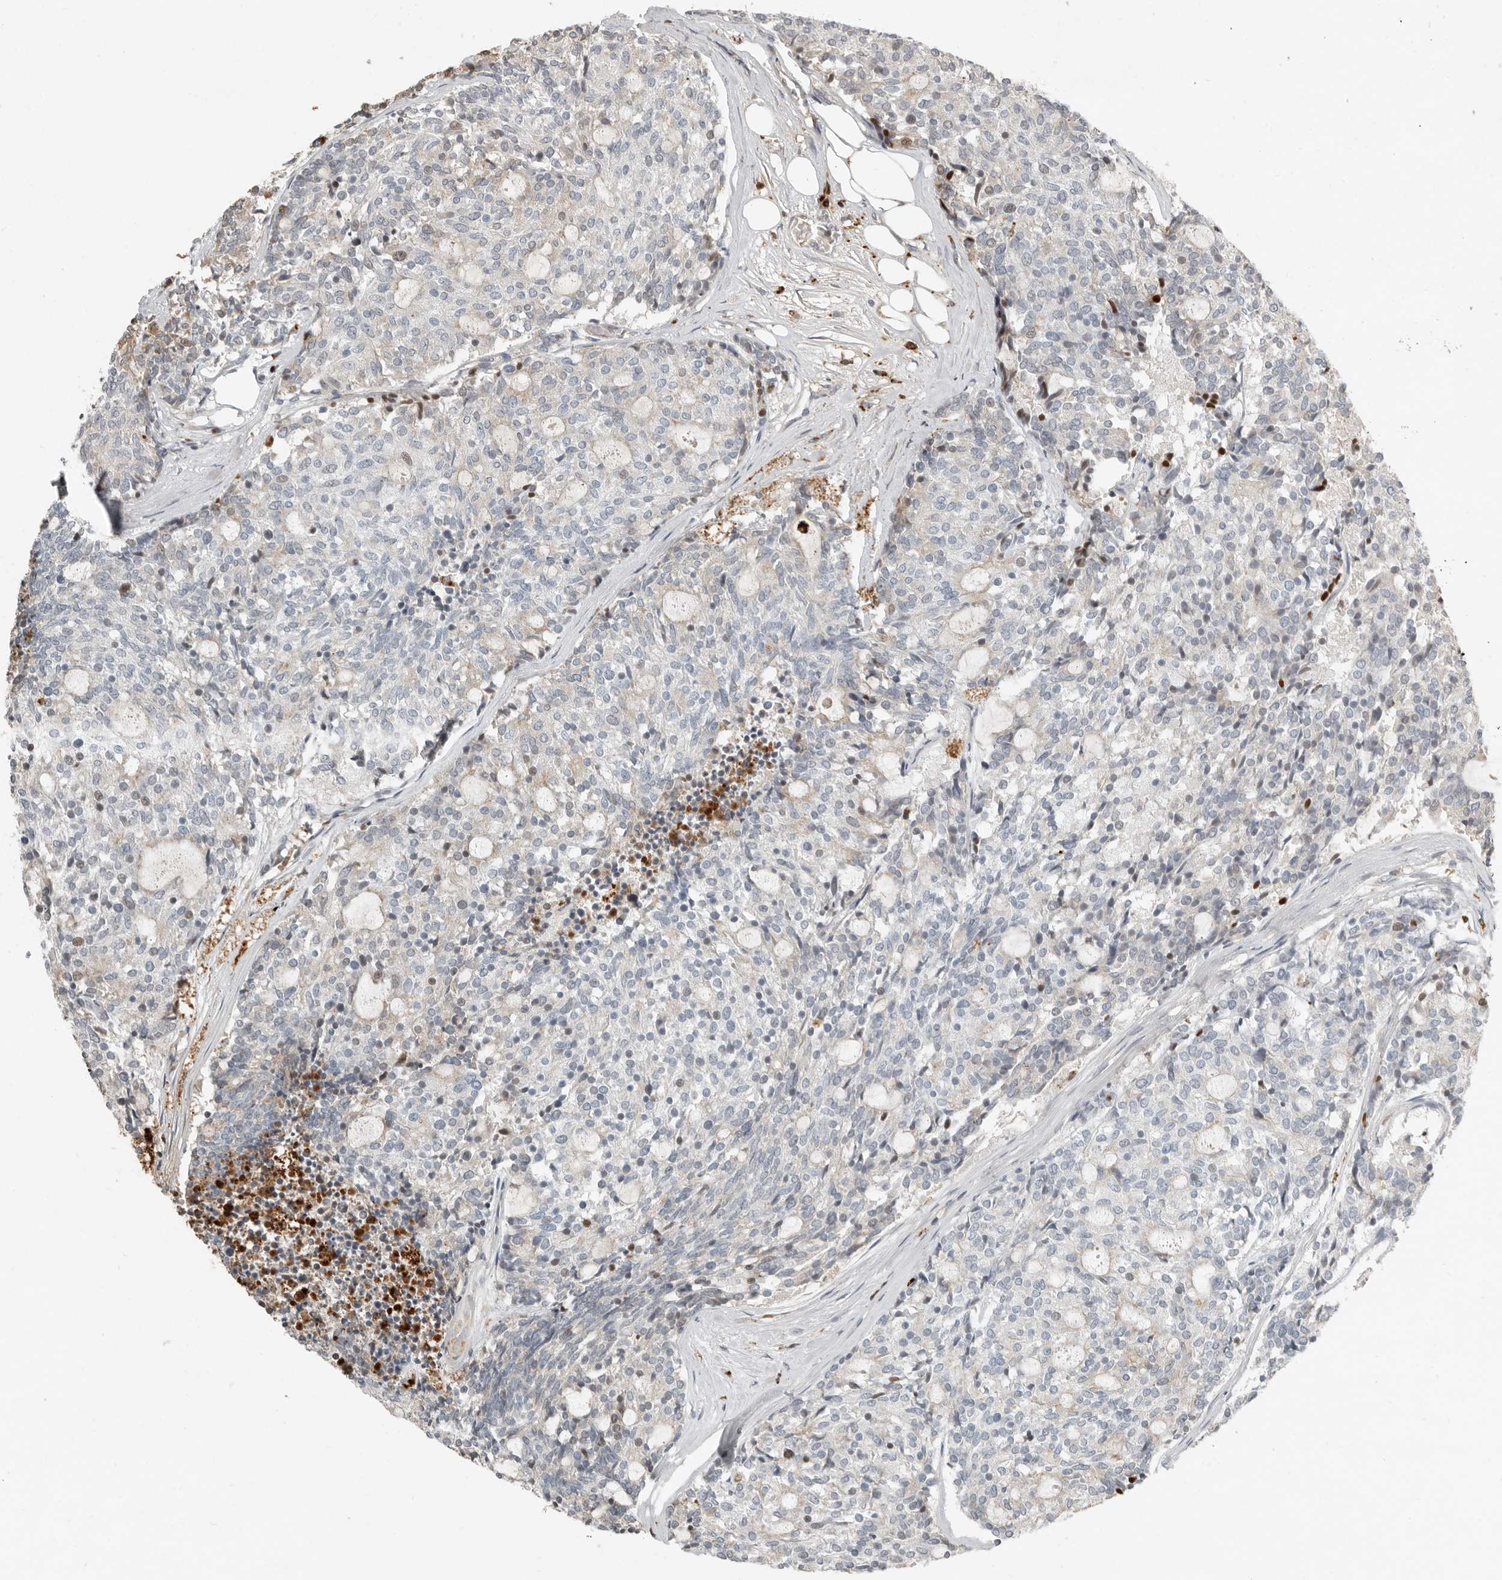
{"staining": {"intensity": "negative", "quantity": "none", "location": "none"}, "tissue": "carcinoid", "cell_type": "Tumor cells", "image_type": "cancer", "snomed": [{"axis": "morphology", "description": "Carcinoid, malignant, NOS"}, {"axis": "topography", "description": "Pancreas"}], "caption": "Immunohistochemistry of human malignant carcinoid shows no positivity in tumor cells. (IHC, brightfield microscopy, high magnification).", "gene": "KLHL38", "patient": {"sex": "female", "age": 54}}